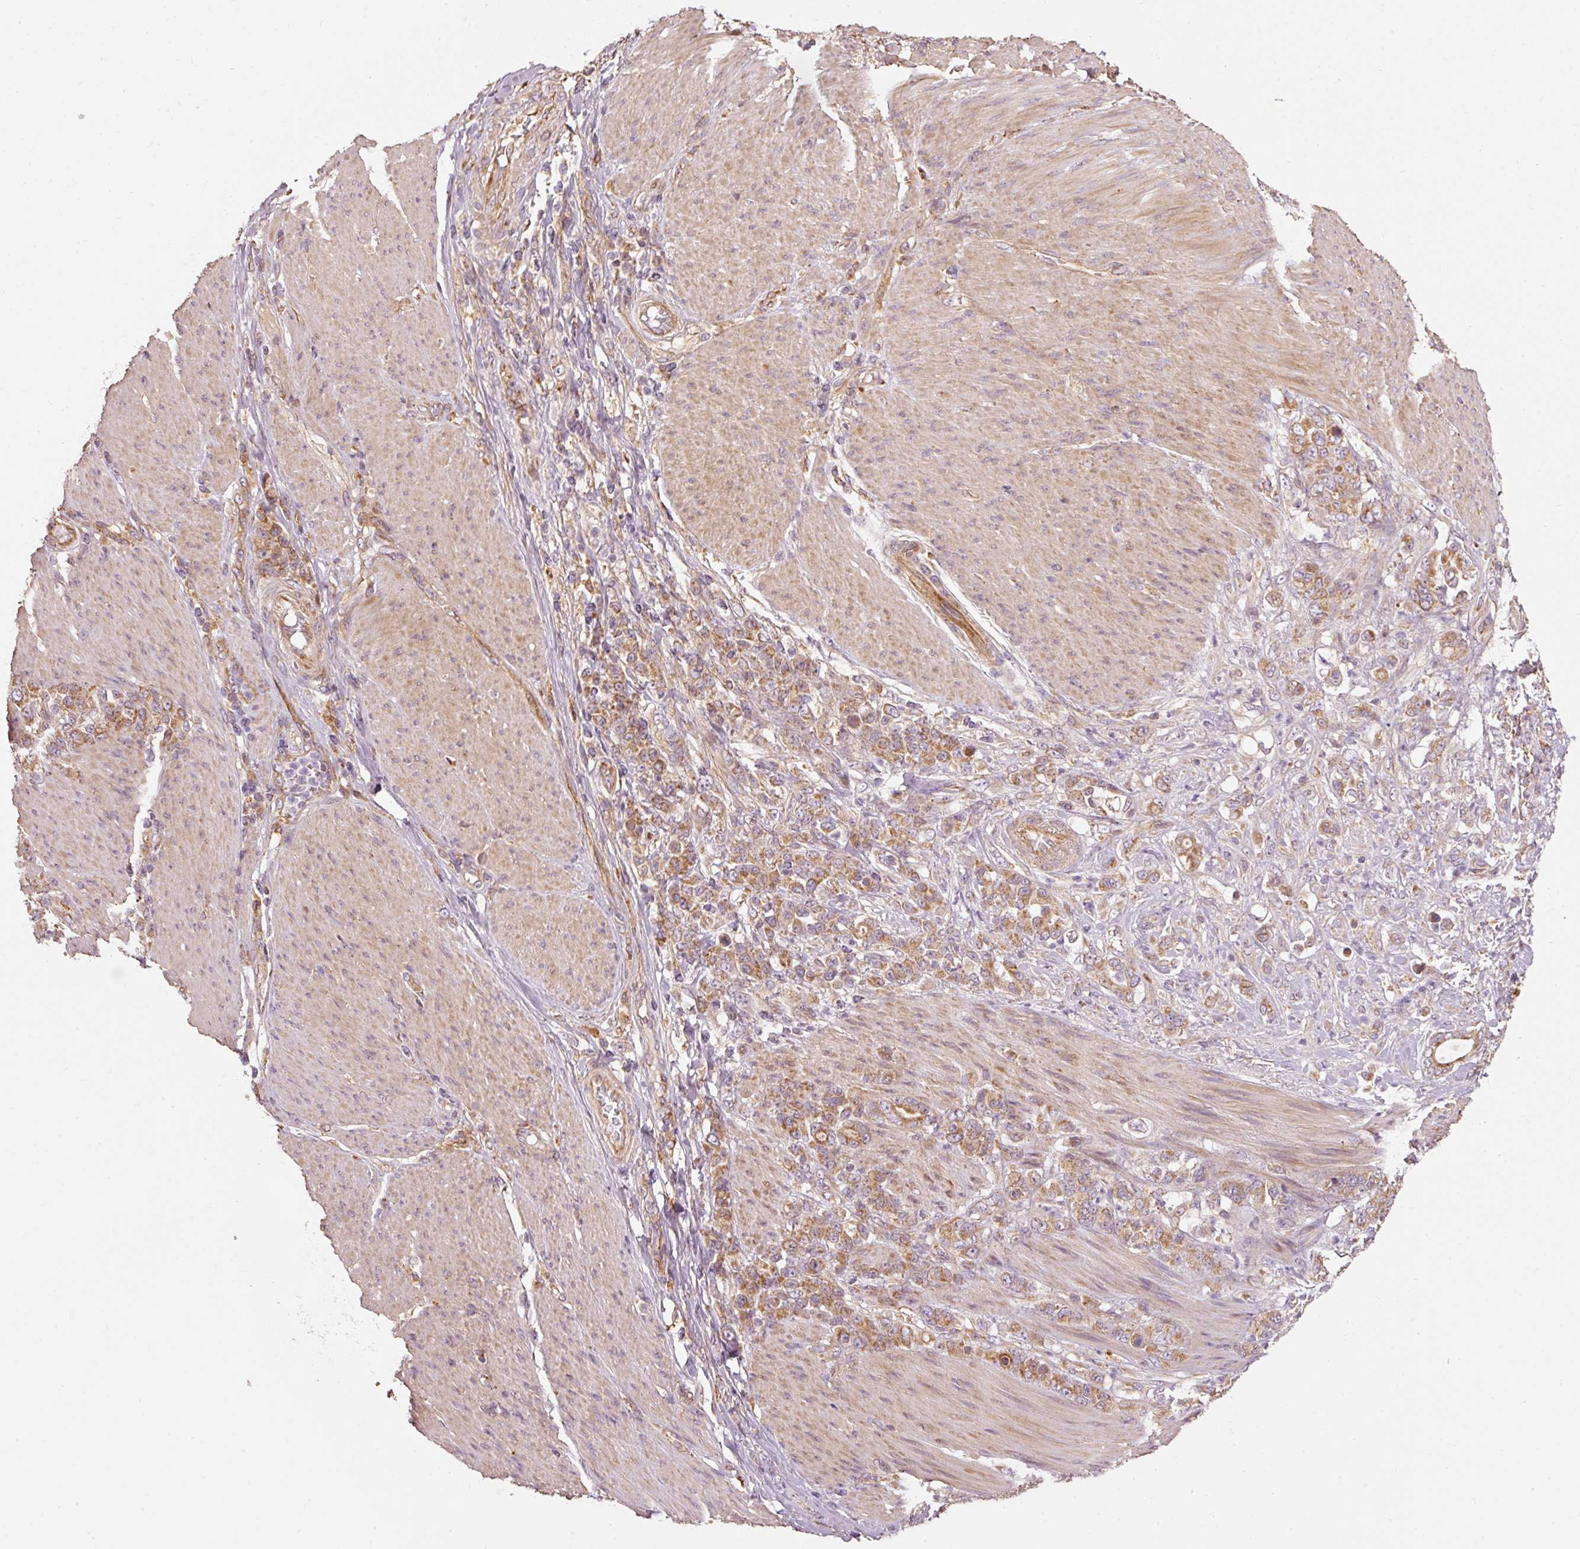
{"staining": {"intensity": "moderate", "quantity": ">75%", "location": "cytoplasmic/membranous"}, "tissue": "stomach cancer", "cell_type": "Tumor cells", "image_type": "cancer", "snomed": [{"axis": "morphology", "description": "Adenocarcinoma, NOS"}, {"axis": "topography", "description": "Stomach"}], "caption": "Immunohistochemical staining of human stomach cancer demonstrates moderate cytoplasmic/membranous protein positivity in about >75% of tumor cells.", "gene": "MTHFD1L", "patient": {"sex": "female", "age": 79}}